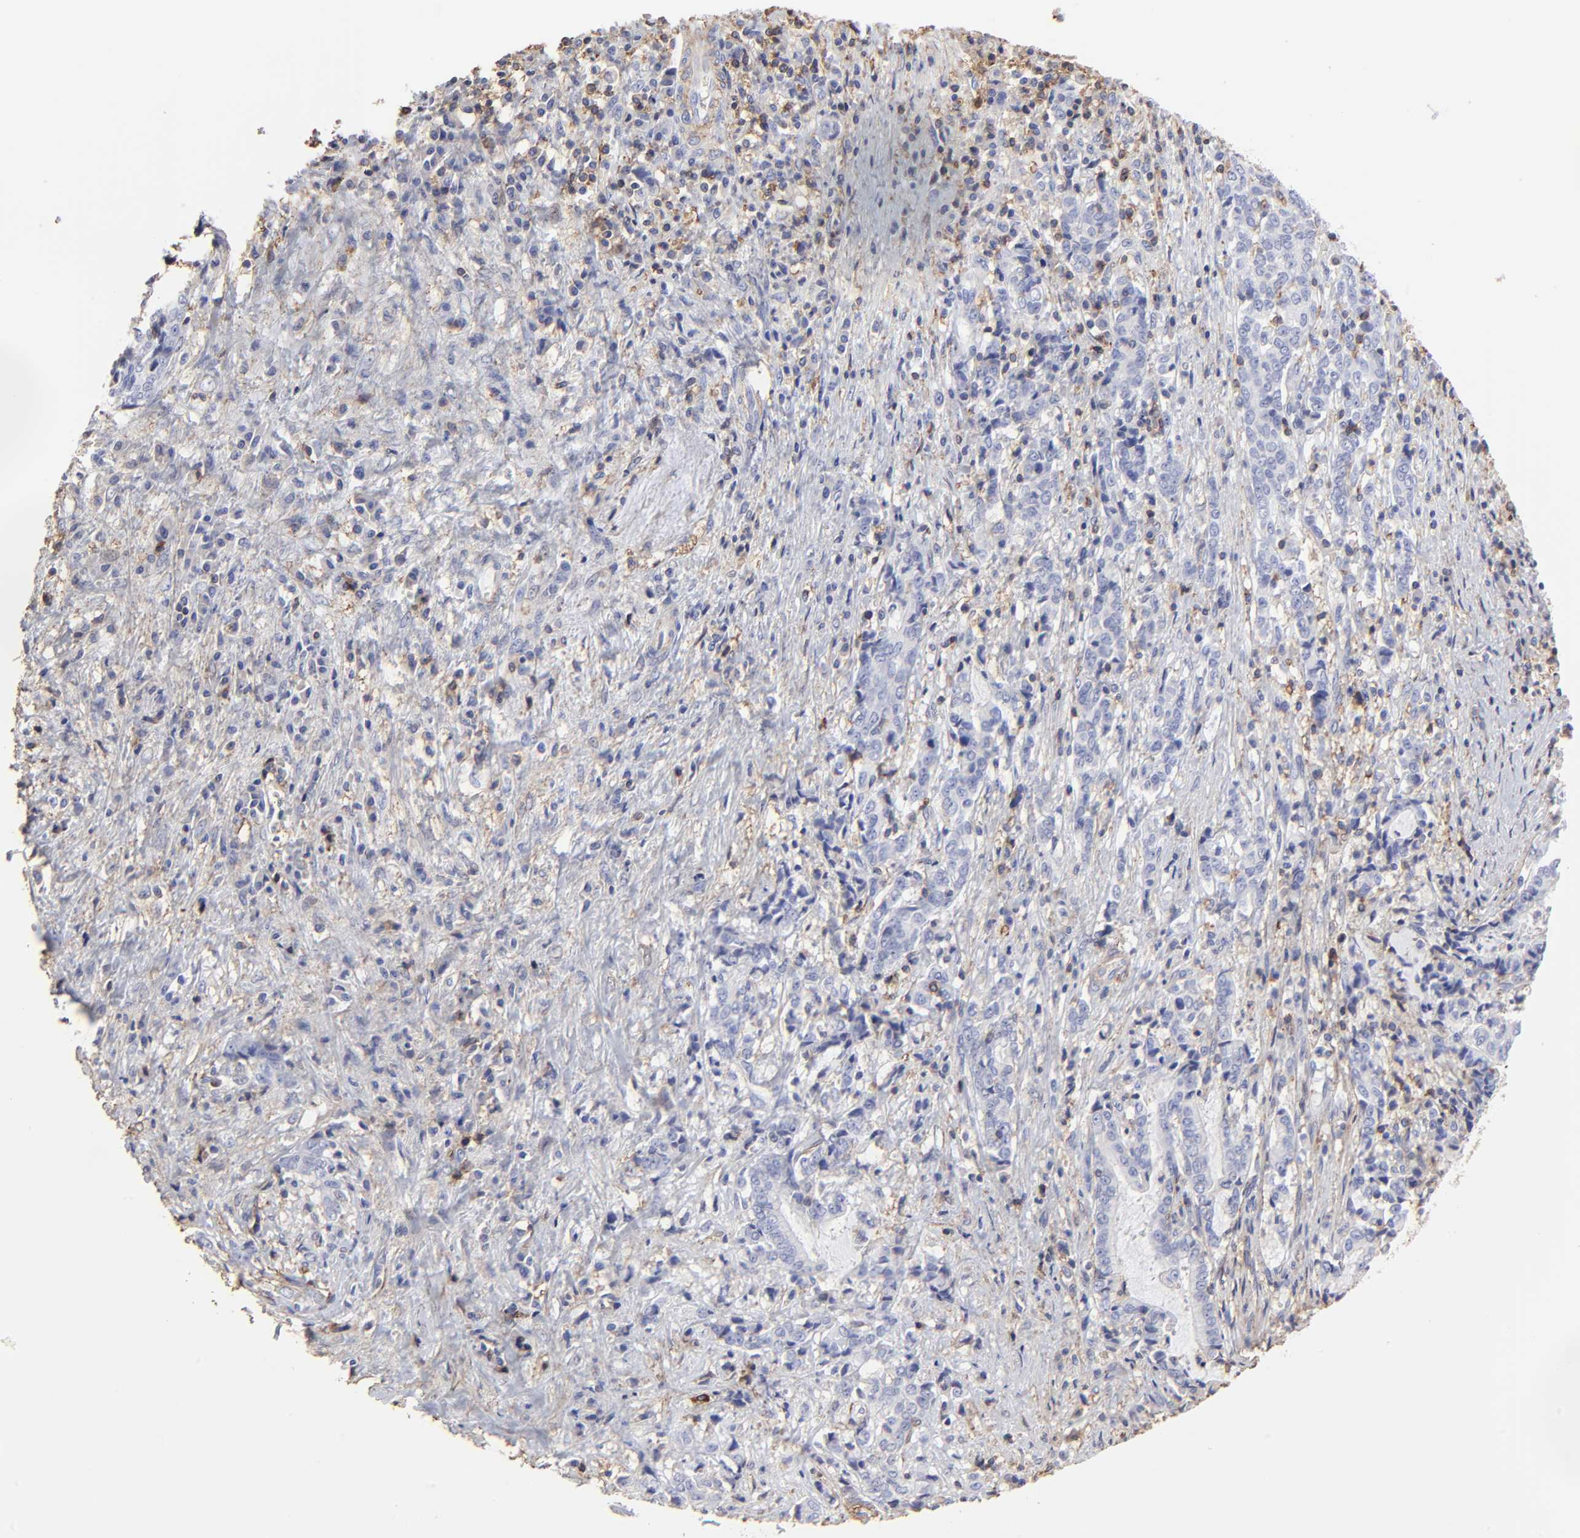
{"staining": {"intensity": "negative", "quantity": "none", "location": "none"}, "tissue": "liver cancer", "cell_type": "Tumor cells", "image_type": "cancer", "snomed": [{"axis": "morphology", "description": "Cholangiocarcinoma"}, {"axis": "topography", "description": "Liver"}], "caption": "IHC of human liver cholangiocarcinoma exhibits no expression in tumor cells.", "gene": "ANXA6", "patient": {"sex": "male", "age": 57}}